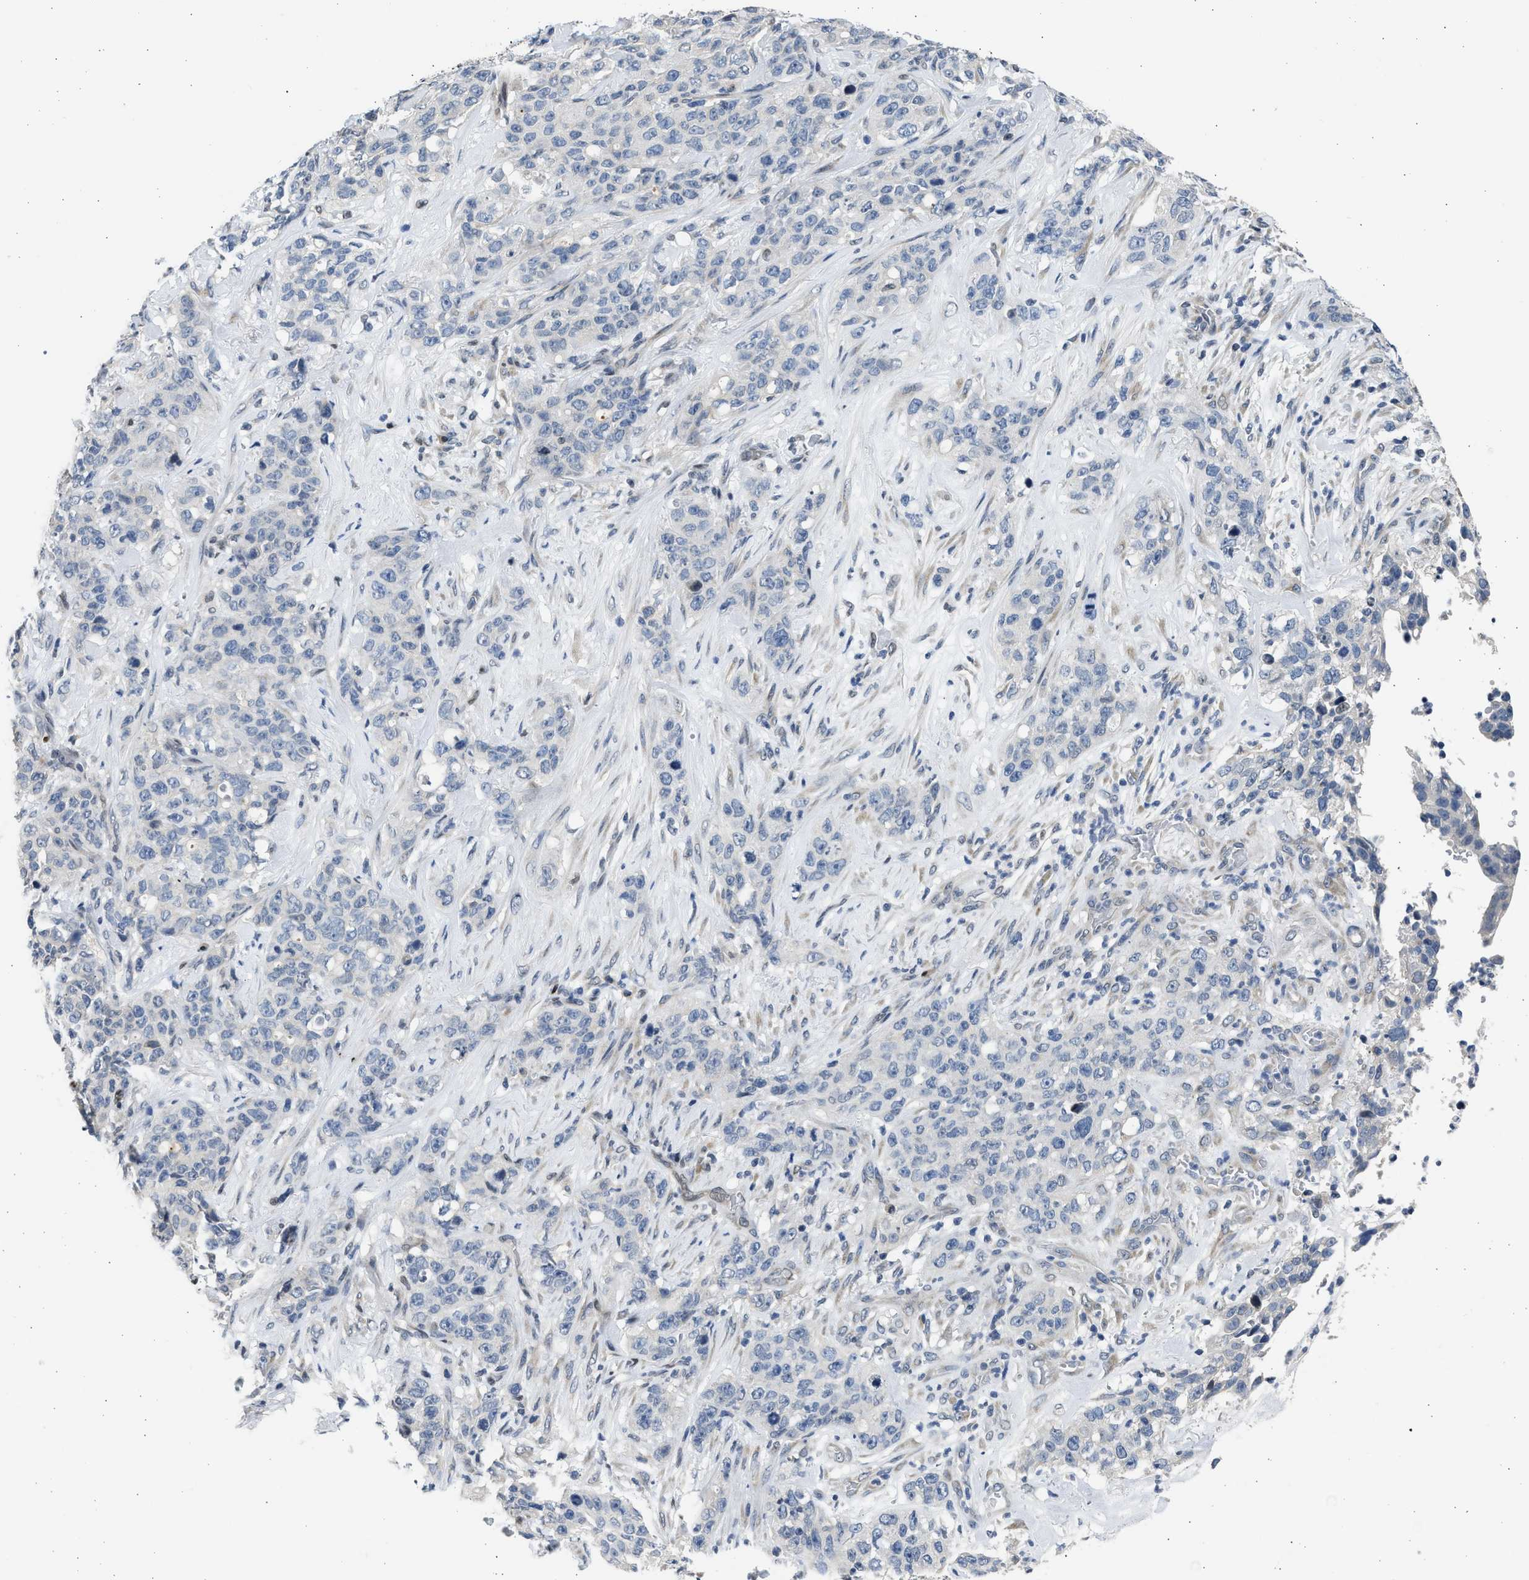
{"staining": {"intensity": "negative", "quantity": "none", "location": "none"}, "tissue": "stomach cancer", "cell_type": "Tumor cells", "image_type": "cancer", "snomed": [{"axis": "morphology", "description": "Adenocarcinoma, NOS"}, {"axis": "topography", "description": "Stomach"}], "caption": "Tumor cells are negative for brown protein staining in adenocarcinoma (stomach). (DAB (3,3'-diaminobenzidine) immunohistochemistry (IHC) with hematoxylin counter stain).", "gene": "HMGN3", "patient": {"sex": "male", "age": 48}}